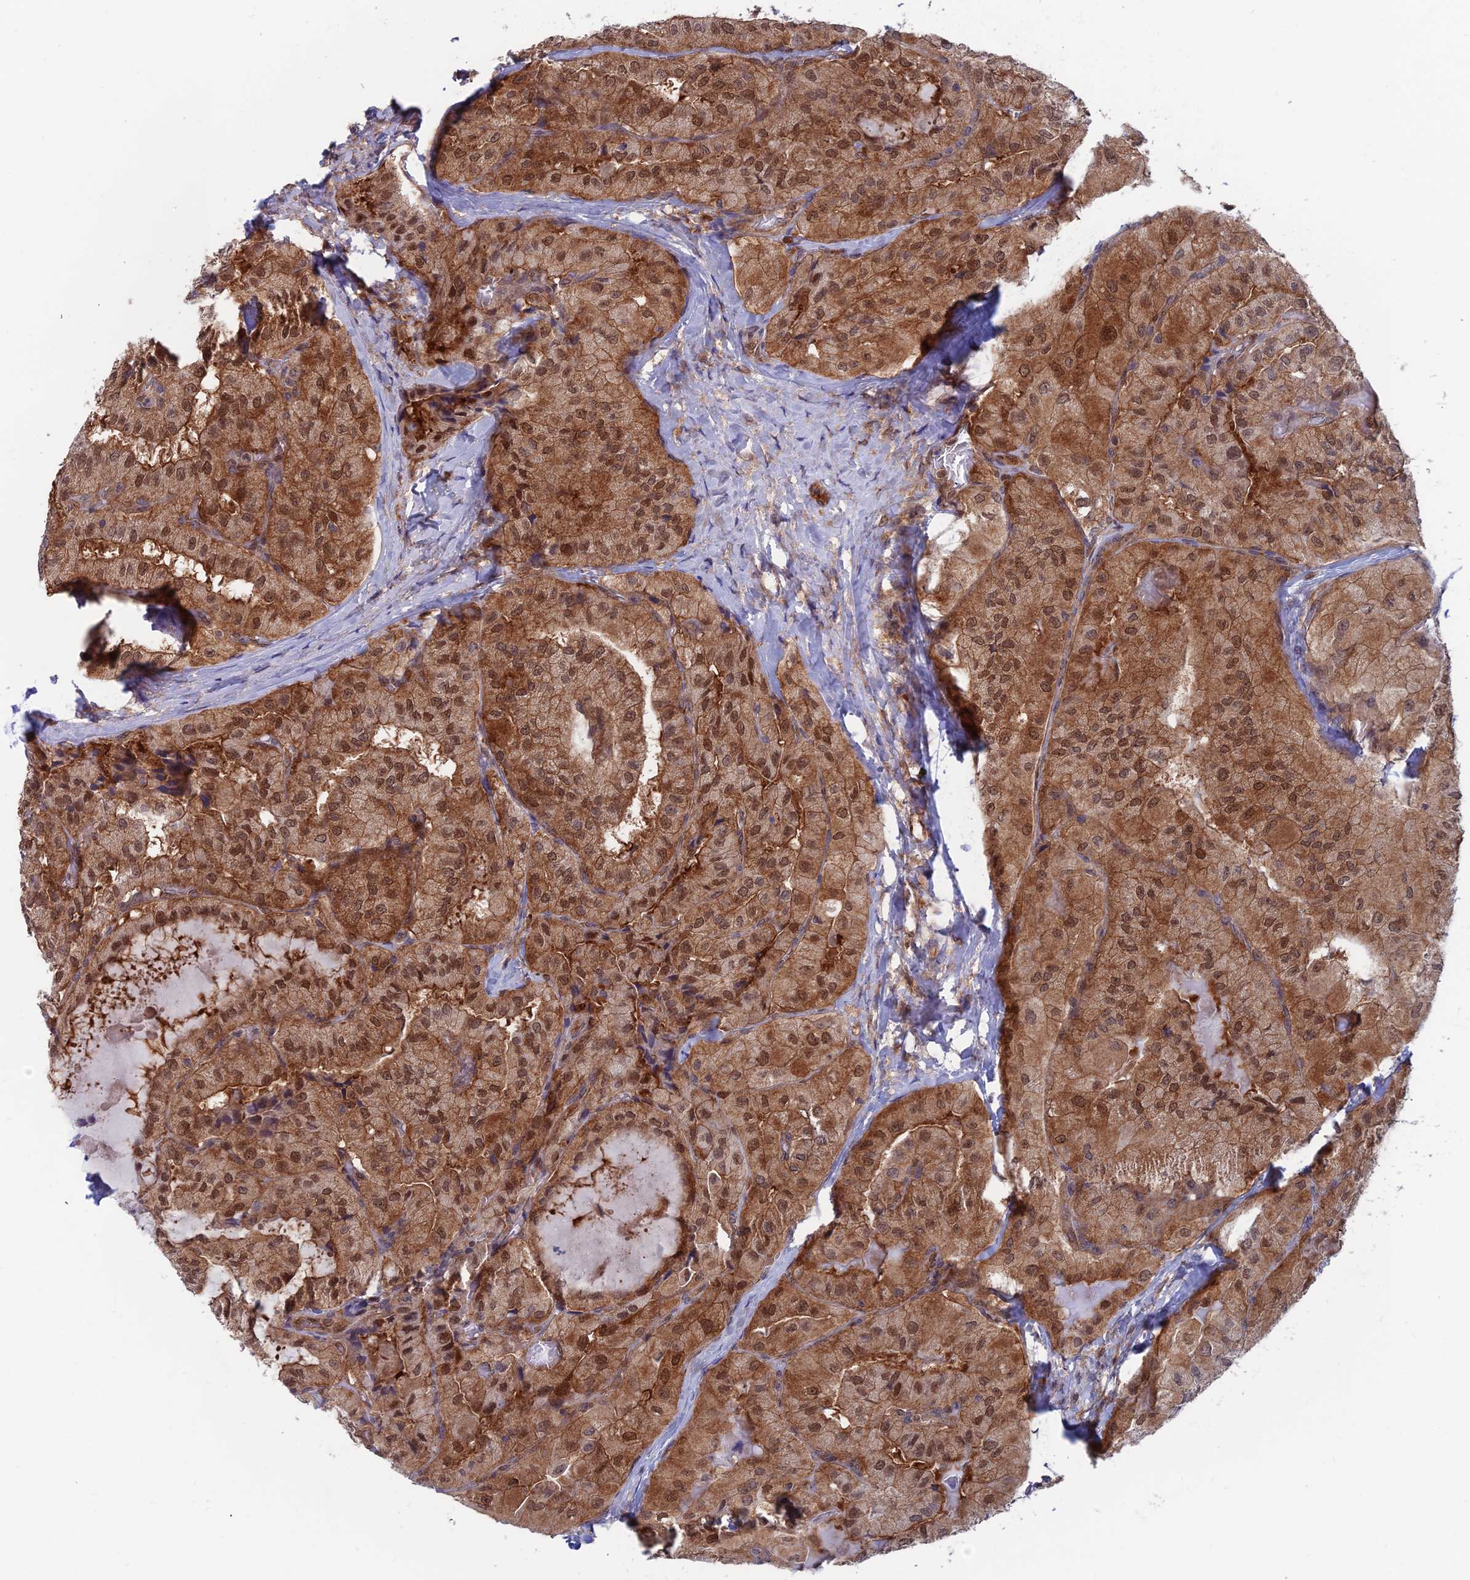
{"staining": {"intensity": "strong", "quantity": ">75%", "location": "cytoplasmic/membranous,nuclear"}, "tissue": "thyroid cancer", "cell_type": "Tumor cells", "image_type": "cancer", "snomed": [{"axis": "morphology", "description": "Normal tissue, NOS"}, {"axis": "morphology", "description": "Papillary adenocarcinoma, NOS"}, {"axis": "topography", "description": "Thyroid gland"}], "caption": "This is a photomicrograph of IHC staining of thyroid cancer (papillary adenocarcinoma), which shows strong positivity in the cytoplasmic/membranous and nuclear of tumor cells.", "gene": "IGBP1", "patient": {"sex": "female", "age": 59}}